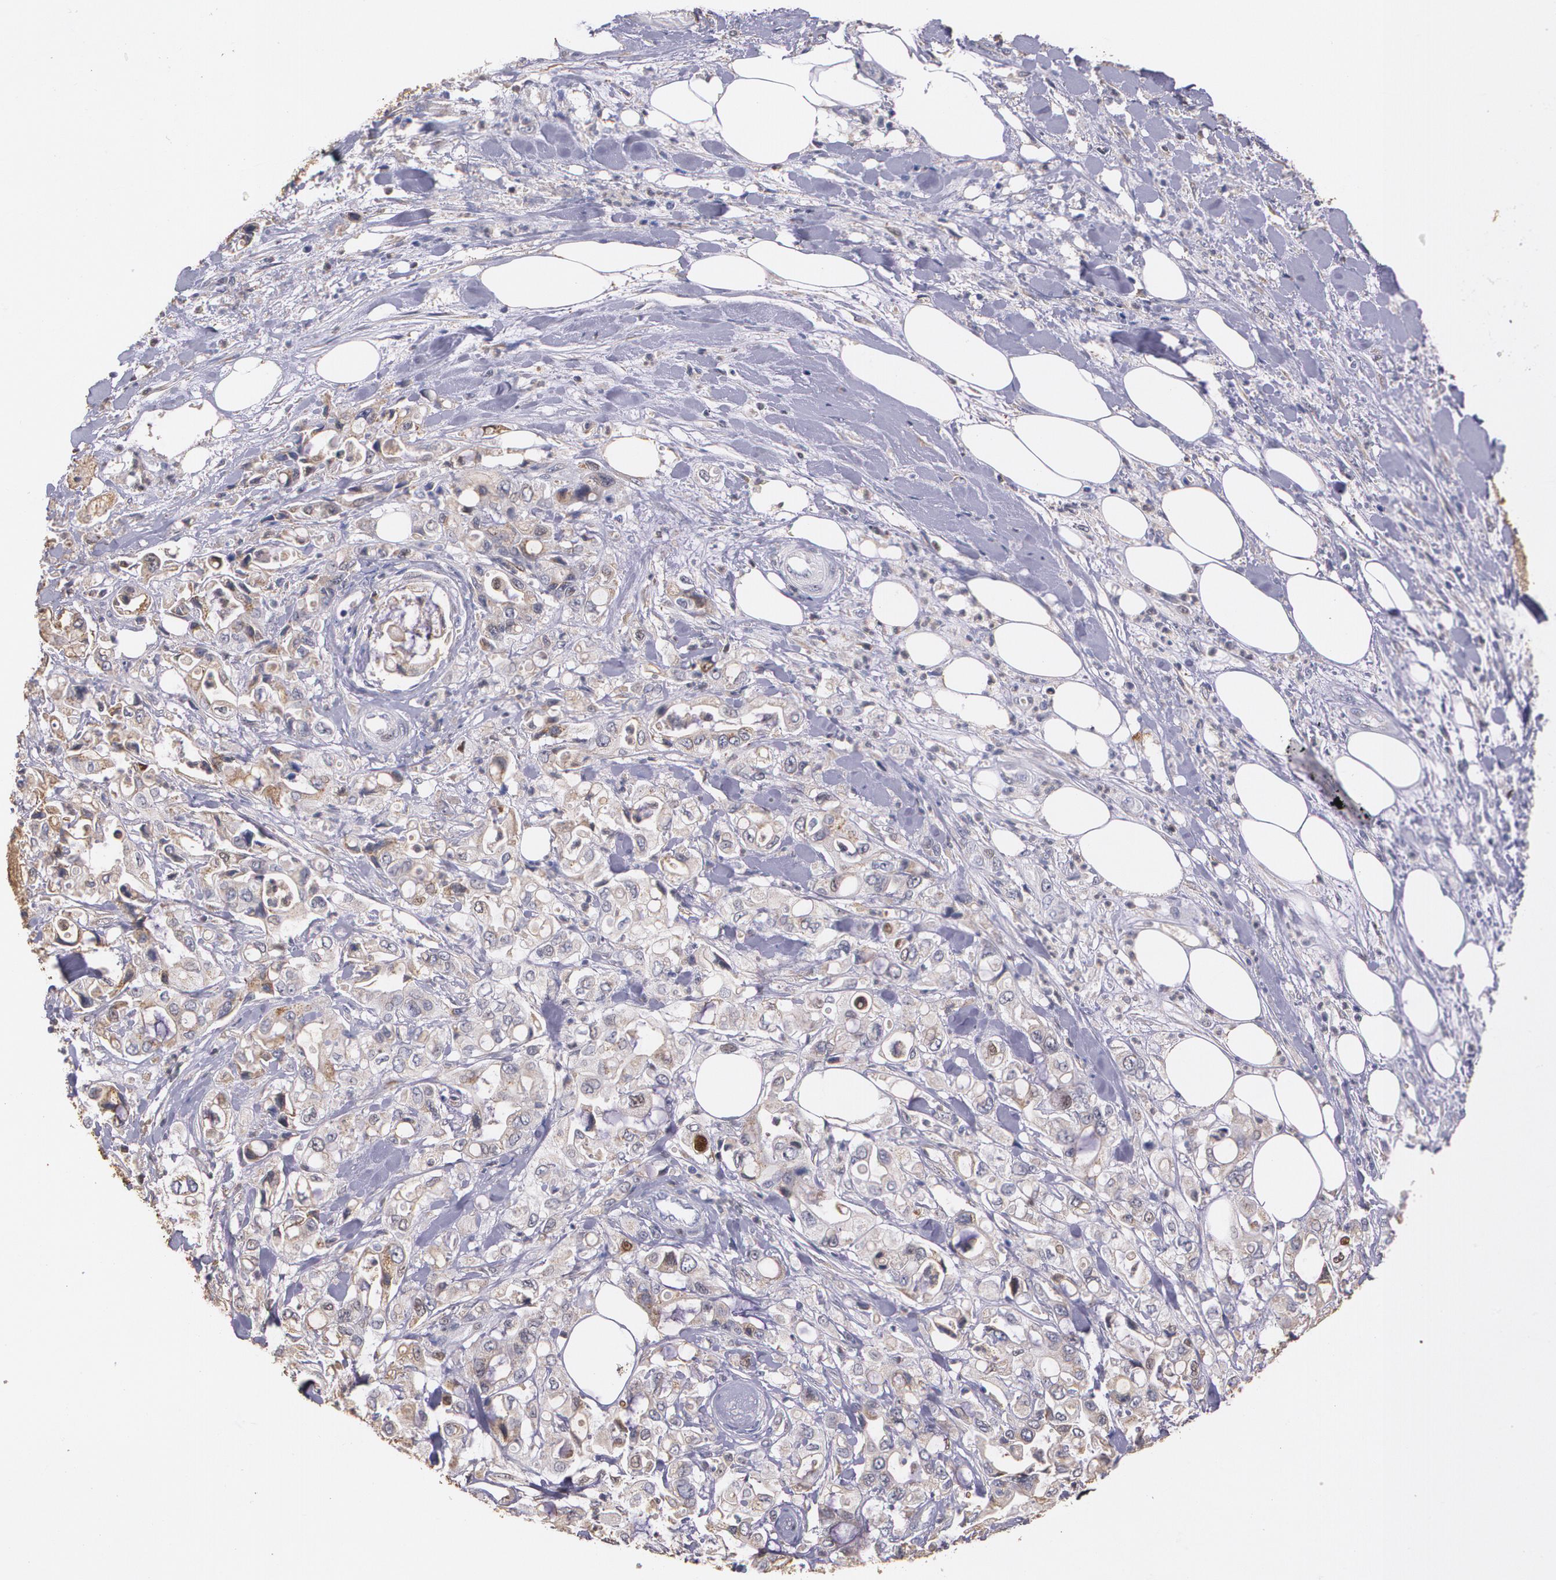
{"staining": {"intensity": "weak", "quantity": ">75%", "location": "cytoplasmic/membranous"}, "tissue": "pancreatic cancer", "cell_type": "Tumor cells", "image_type": "cancer", "snomed": [{"axis": "morphology", "description": "Adenocarcinoma, NOS"}, {"axis": "topography", "description": "Pancreas"}], "caption": "DAB (3,3'-diaminobenzidine) immunohistochemical staining of human pancreatic cancer shows weak cytoplasmic/membranous protein expression in approximately >75% of tumor cells. The staining was performed using DAB (3,3'-diaminobenzidine) to visualize the protein expression in brown, while the nuclei were stained in blue with hematoxylin (Magnification: 20x).", "gene": "ATF3", "patient": {"sex": "male", "age": 70}}